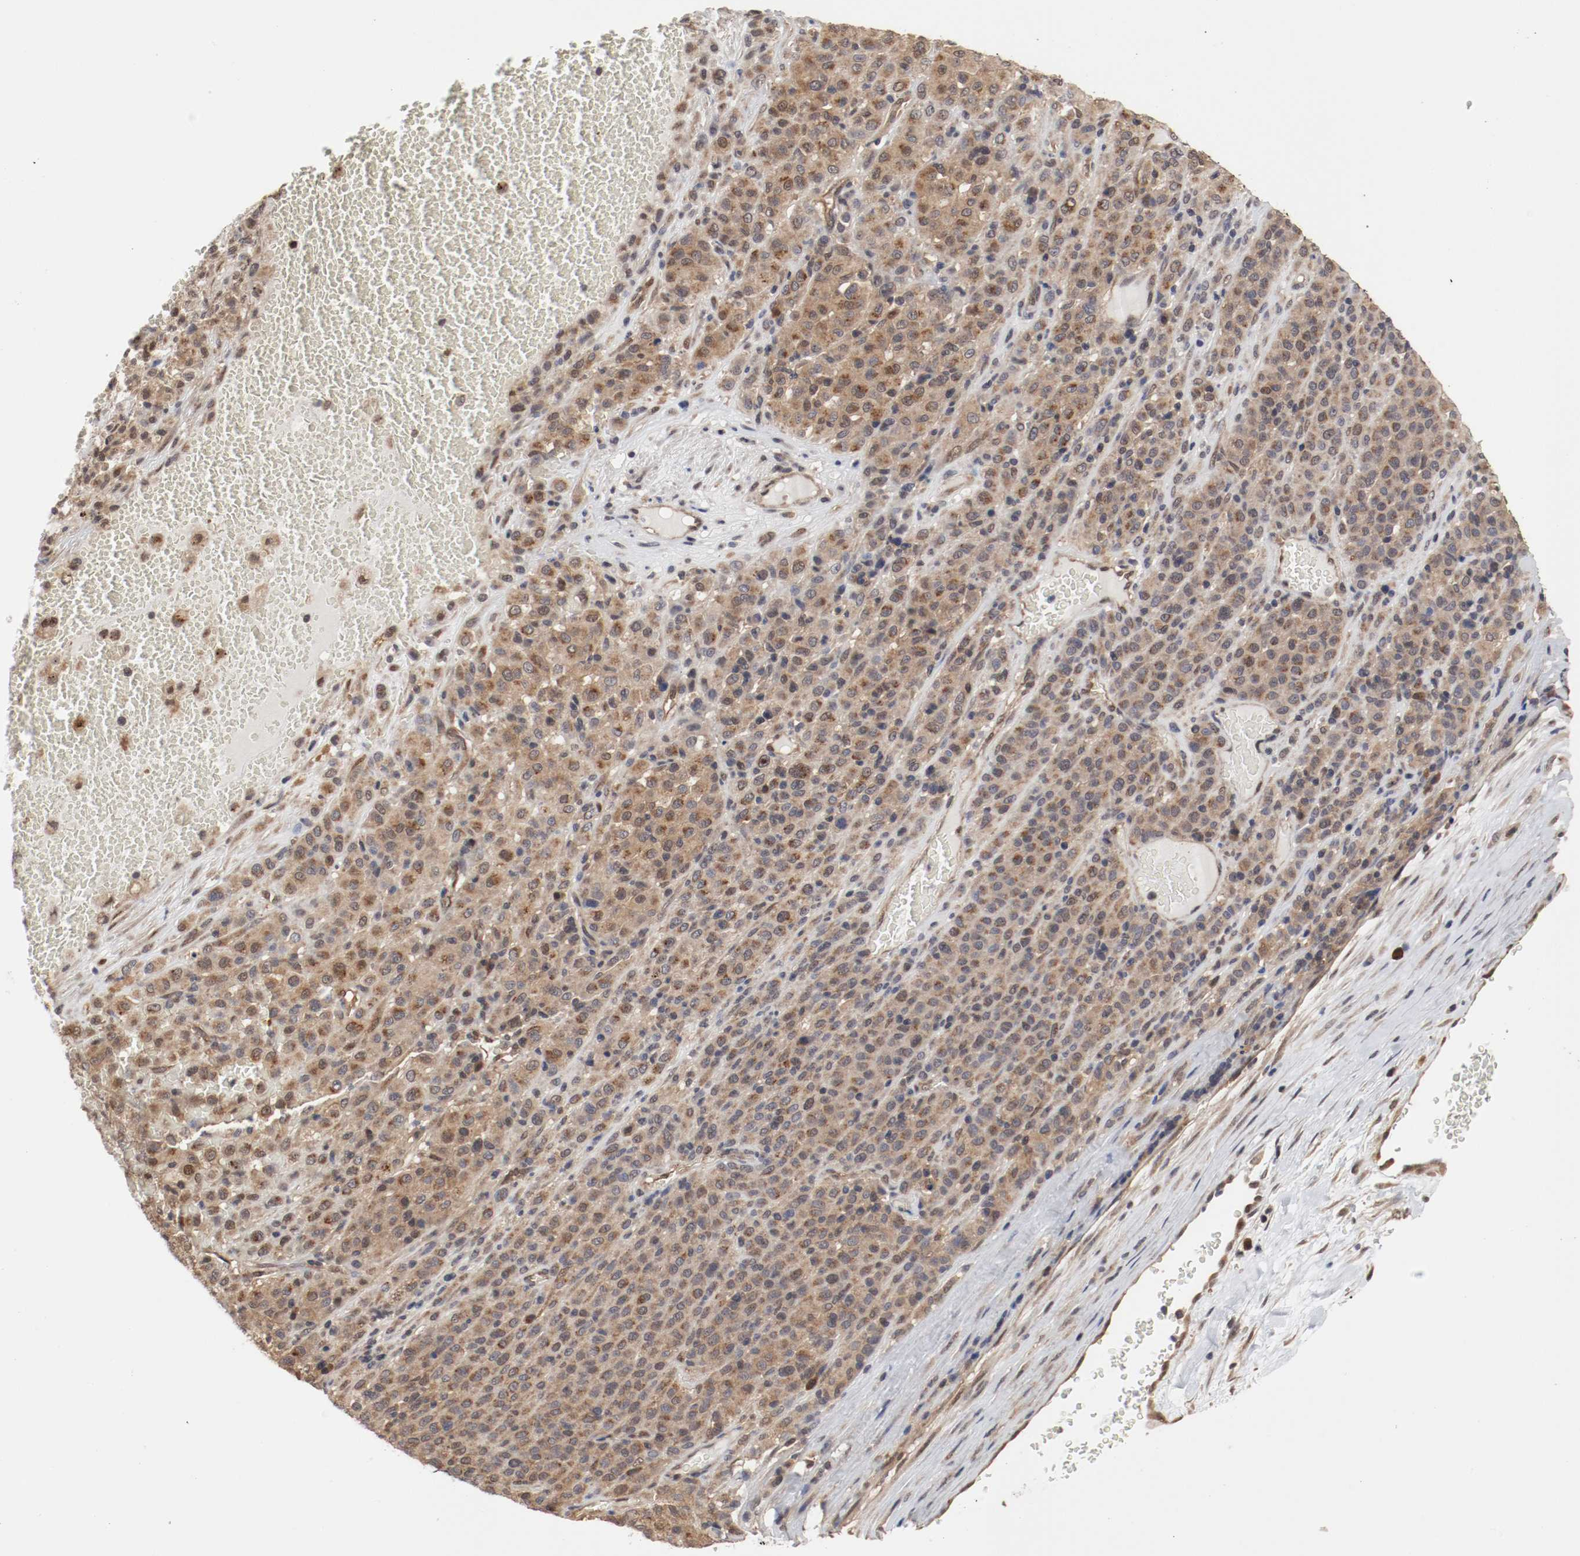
{"staining": {"intensity": "moderate", "quantity": ">75%", "location": "cytoplasmic/membranous"}, "tissue": "melanoma", "cell_type": "Tumor cells", "image_type": "cancer", "snomed": [{"axis": "morphology", "description": "Malignant melanoma, Metastatic site"}, {"axis": "topography", "description": "Pancreas"}], "caption": "The image reveals staining of melanoma, revealing moderate cytoplasmic/membranous protein expression (brown color) within tumor cells. The staining was performed using DAB (3,3'-diaminobenzidine), with brown indicating positive protein expression. Nuclei are stained blue with hematoxylin.", "gene": "AFG3L2", "patient": {"sex": "female", "age": 30}}